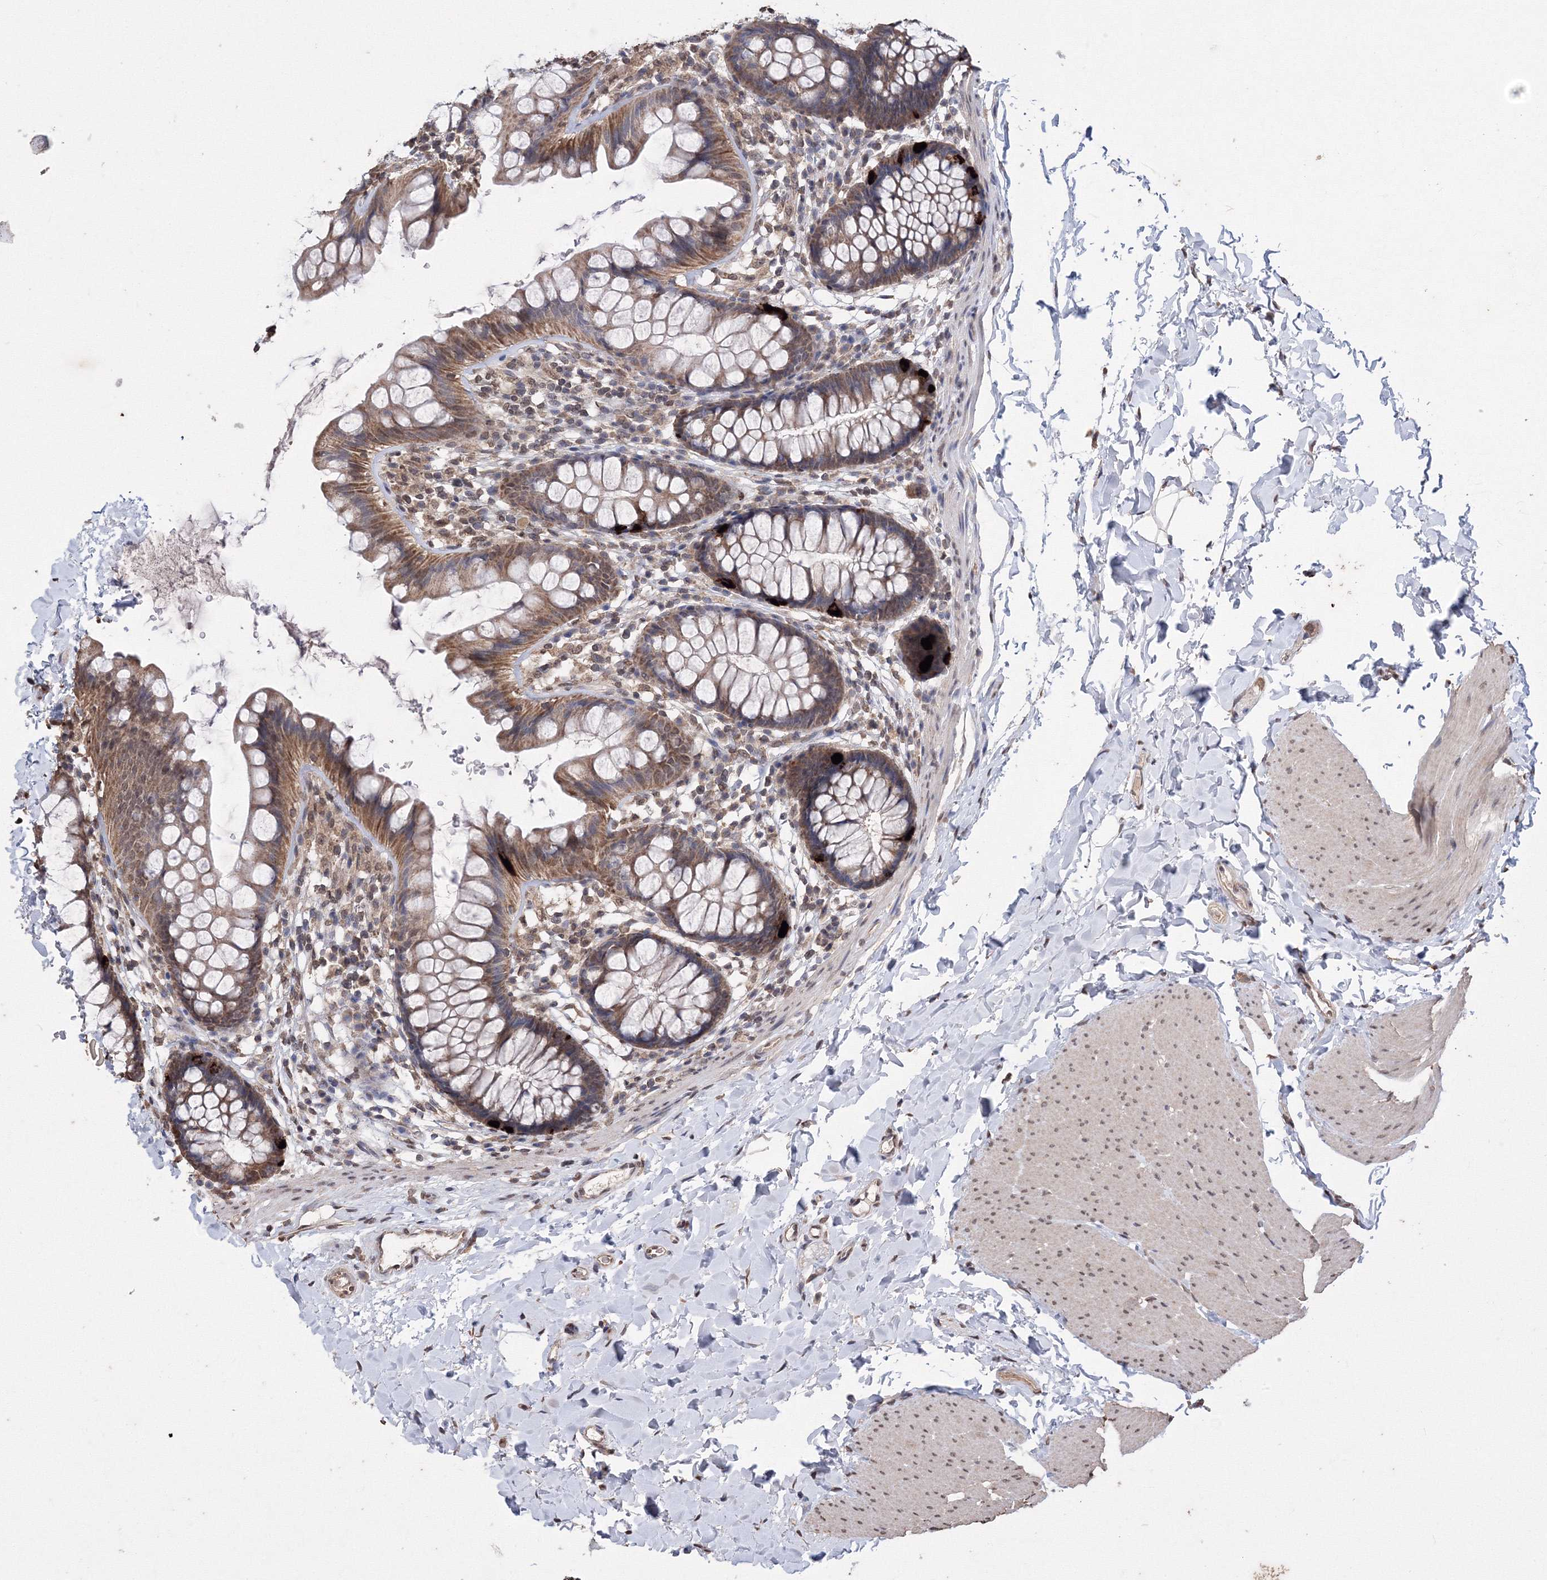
{"staining": {"intensity": "moderate", "quantity": ">75%", "location": "cytoplasmic/membranous,nuclear"}, "tissue": "colon", "cell_type": "Endothelial cells", "image_type": "normal", "snomed": [{"axis": "morphology", "description": "Normal tissue, NOS"}, {"axis": "topography", "description": "Colon"}], "caption": "A brown stain shows moderate cytoplasmic/membranous,nuclear expression of a protein in endothelial cells of unremarkable human colon. Using DAB (3,3'-diaminobenzidine) (brown) and hematoxylin (blue) stains, captured at high magnification using brightfield microscopy.", "gene": "GPN1", "patient": {"sex": "female", "age": 62}}